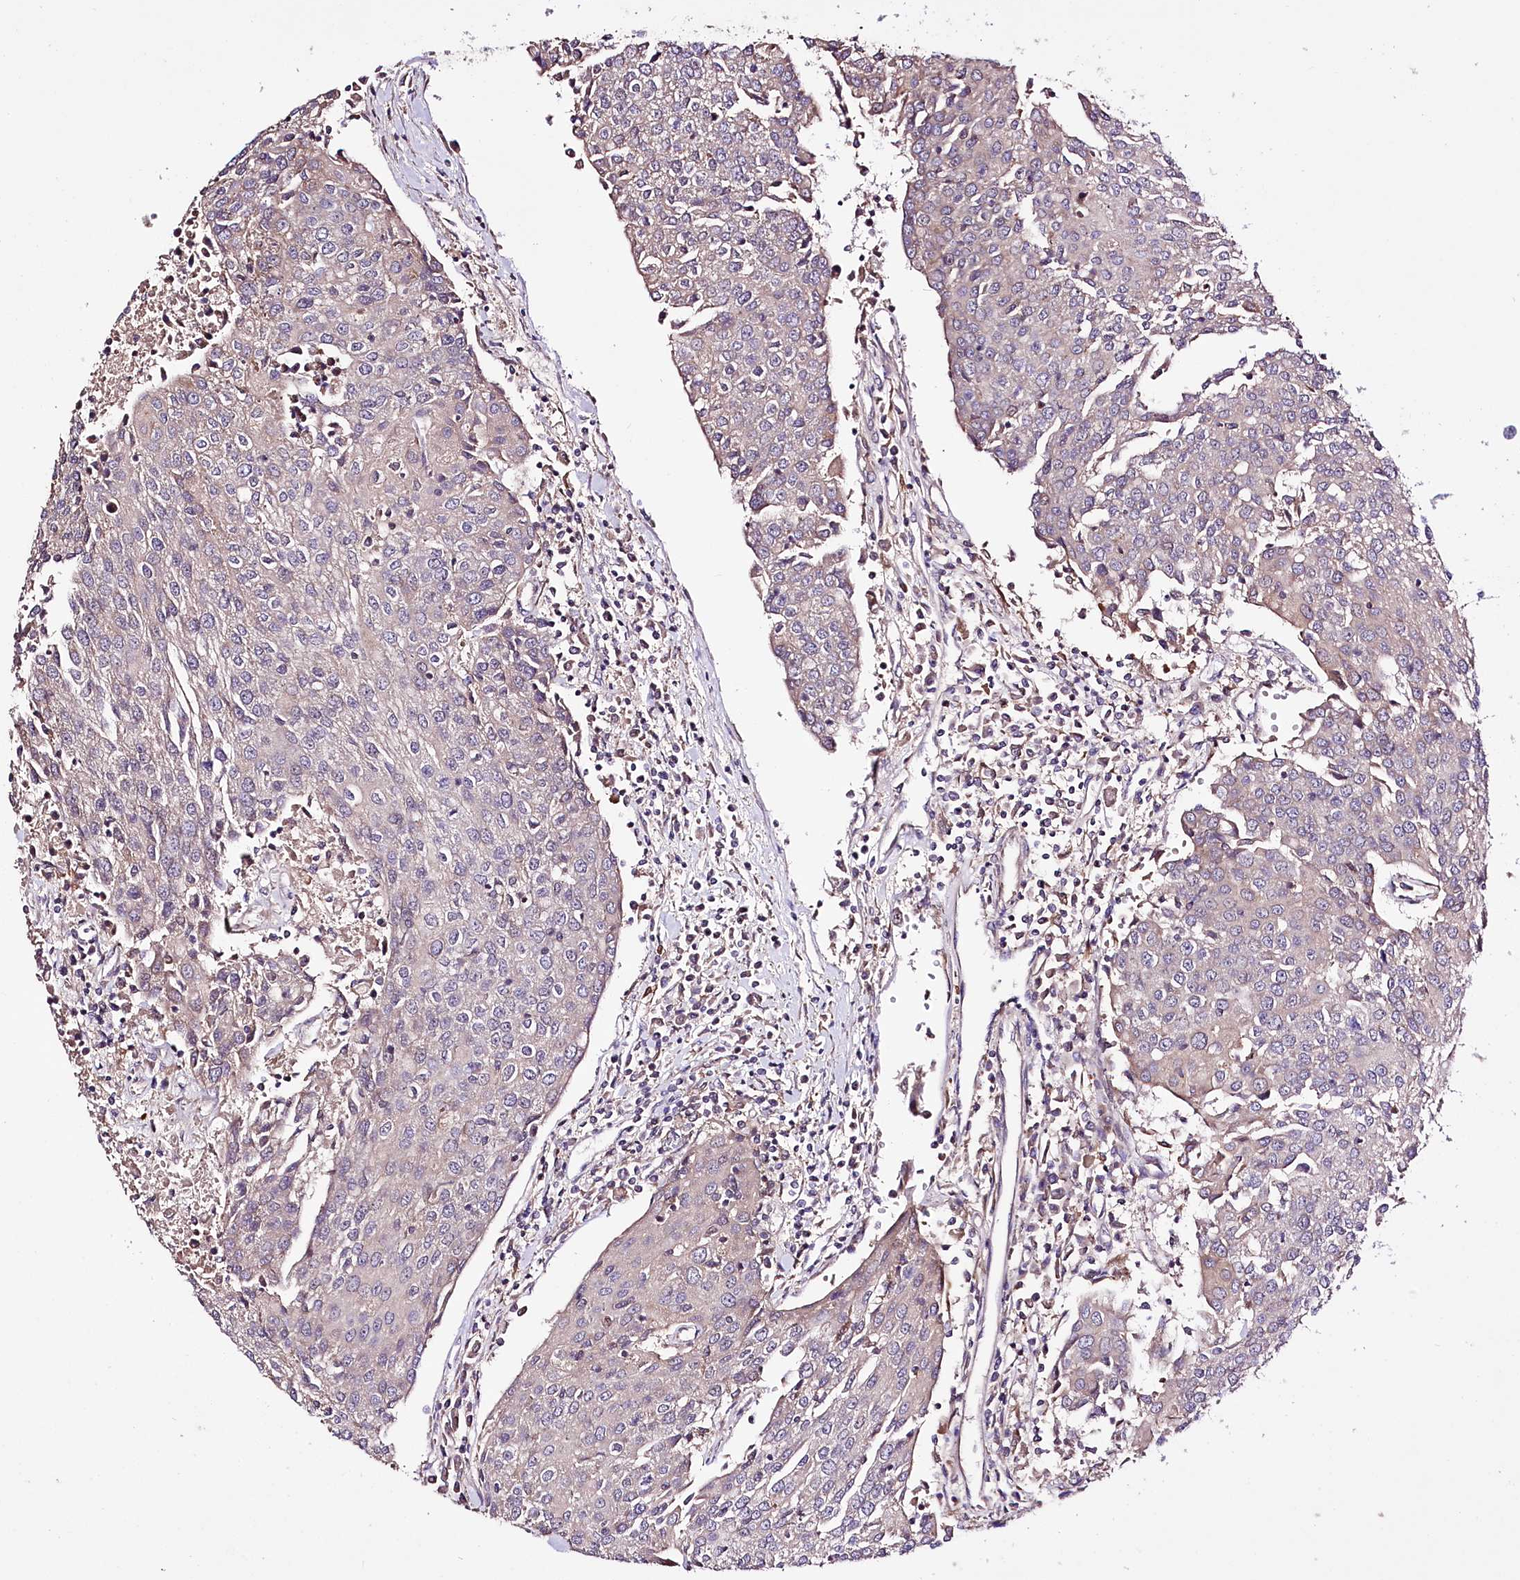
{"staining": {"intensity": "negative", "quantity": "none", "location": "none"}, "tissue": "urothelial cancer", "cell_type": "Tumor cells", "image_type": "cancer", "snomed": [{"axis": "morphology", "description": "Urothelial carcinoma, High grade"}, {"axis": "topography", "description": "Urinary bladder"}], "caption": "A histopathology image of urothelial cancer stained for a protein exhibits no brown staining in tumor cells. (DAB (3,3'-diaminobenzidine) IHC with hematoxylin counter stain).", "gene": "WWC1", "patient": {"sex": "female", "age": 85}}